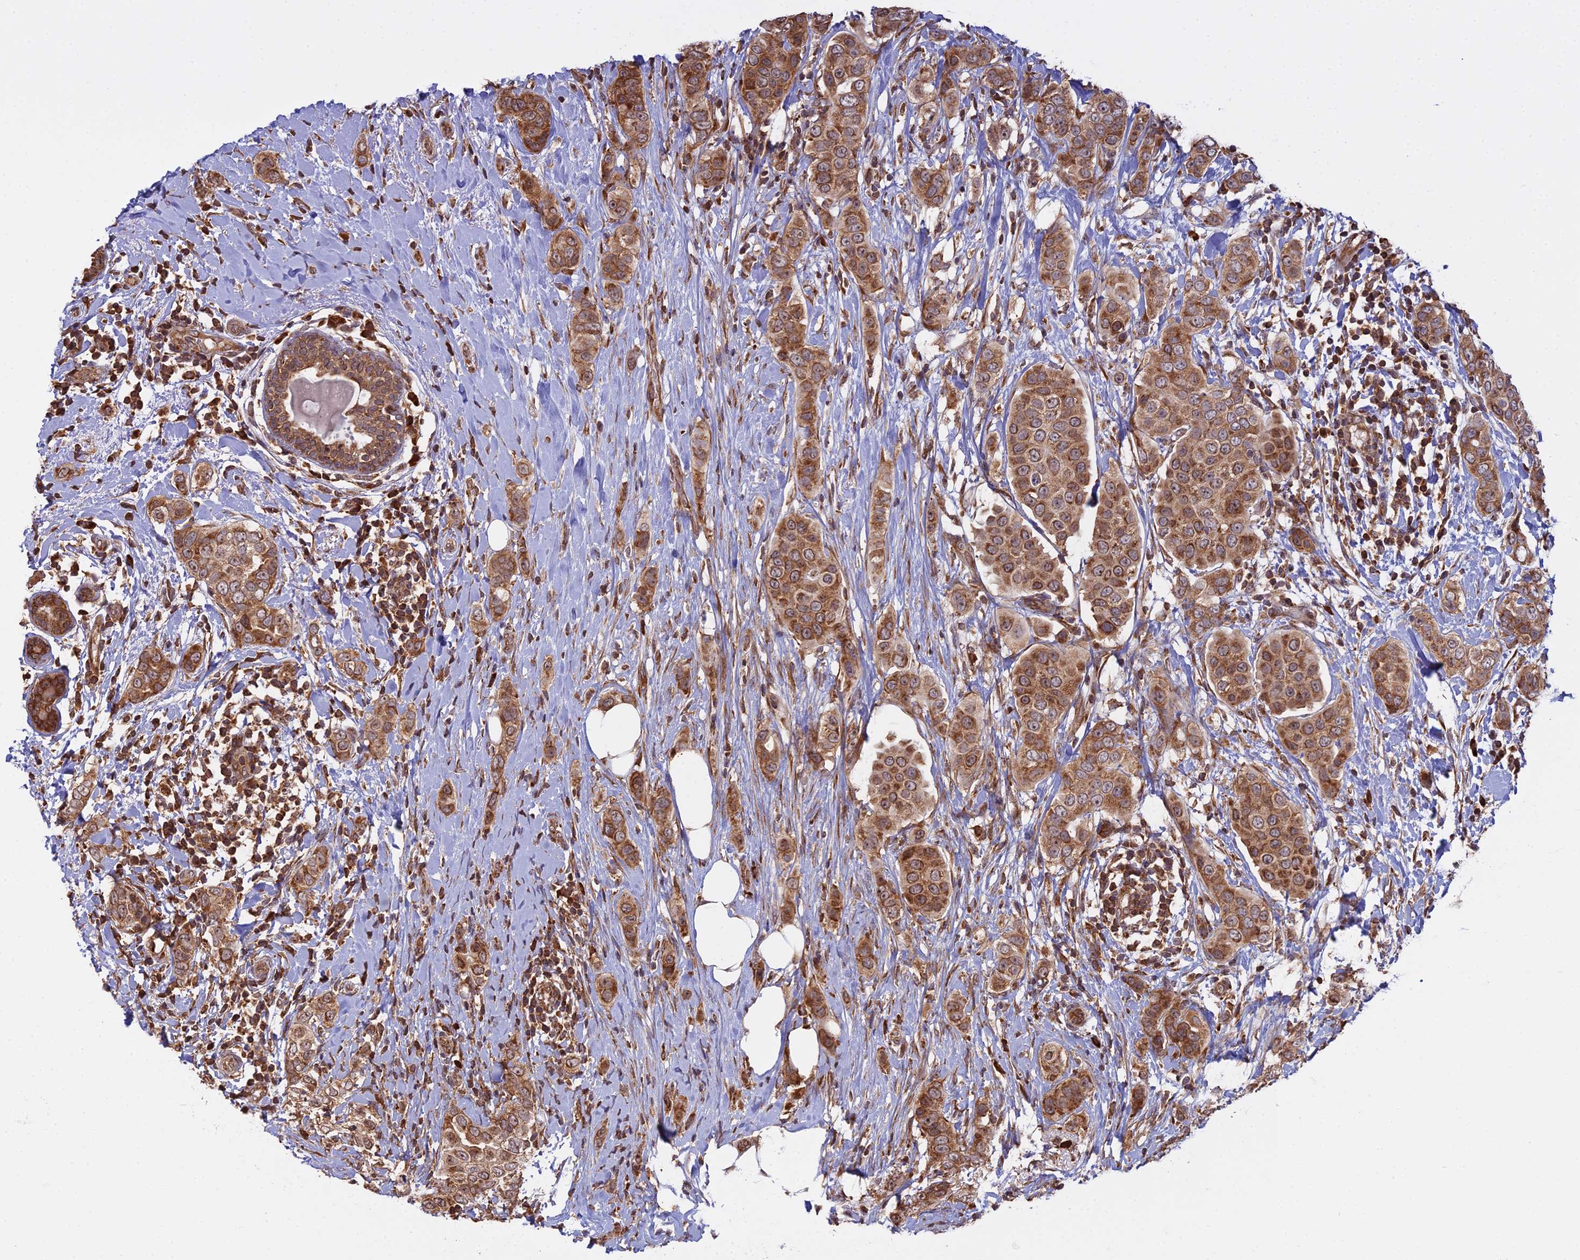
{"staining": {"intensity": "moderate", "quantity": ">75%", "location": "cytoplasmic/membranous"}, "tissue": "breast cancer", "cell_type": "Tumor cells", "image_type": "cancer", "snomed": [{"axis": "morphology", "description": "Lobular carcinoma"}, {"axis": "topography", "description": "Breast"}], "caption": "This micrograph exhibits IHC staining of human breast cancer, with medium moderate cytoplasmic/membranous expression in approximately >75% of tumor cells.", "gene": "RPL26", "patient": {"sex": "female", "age": 51}}